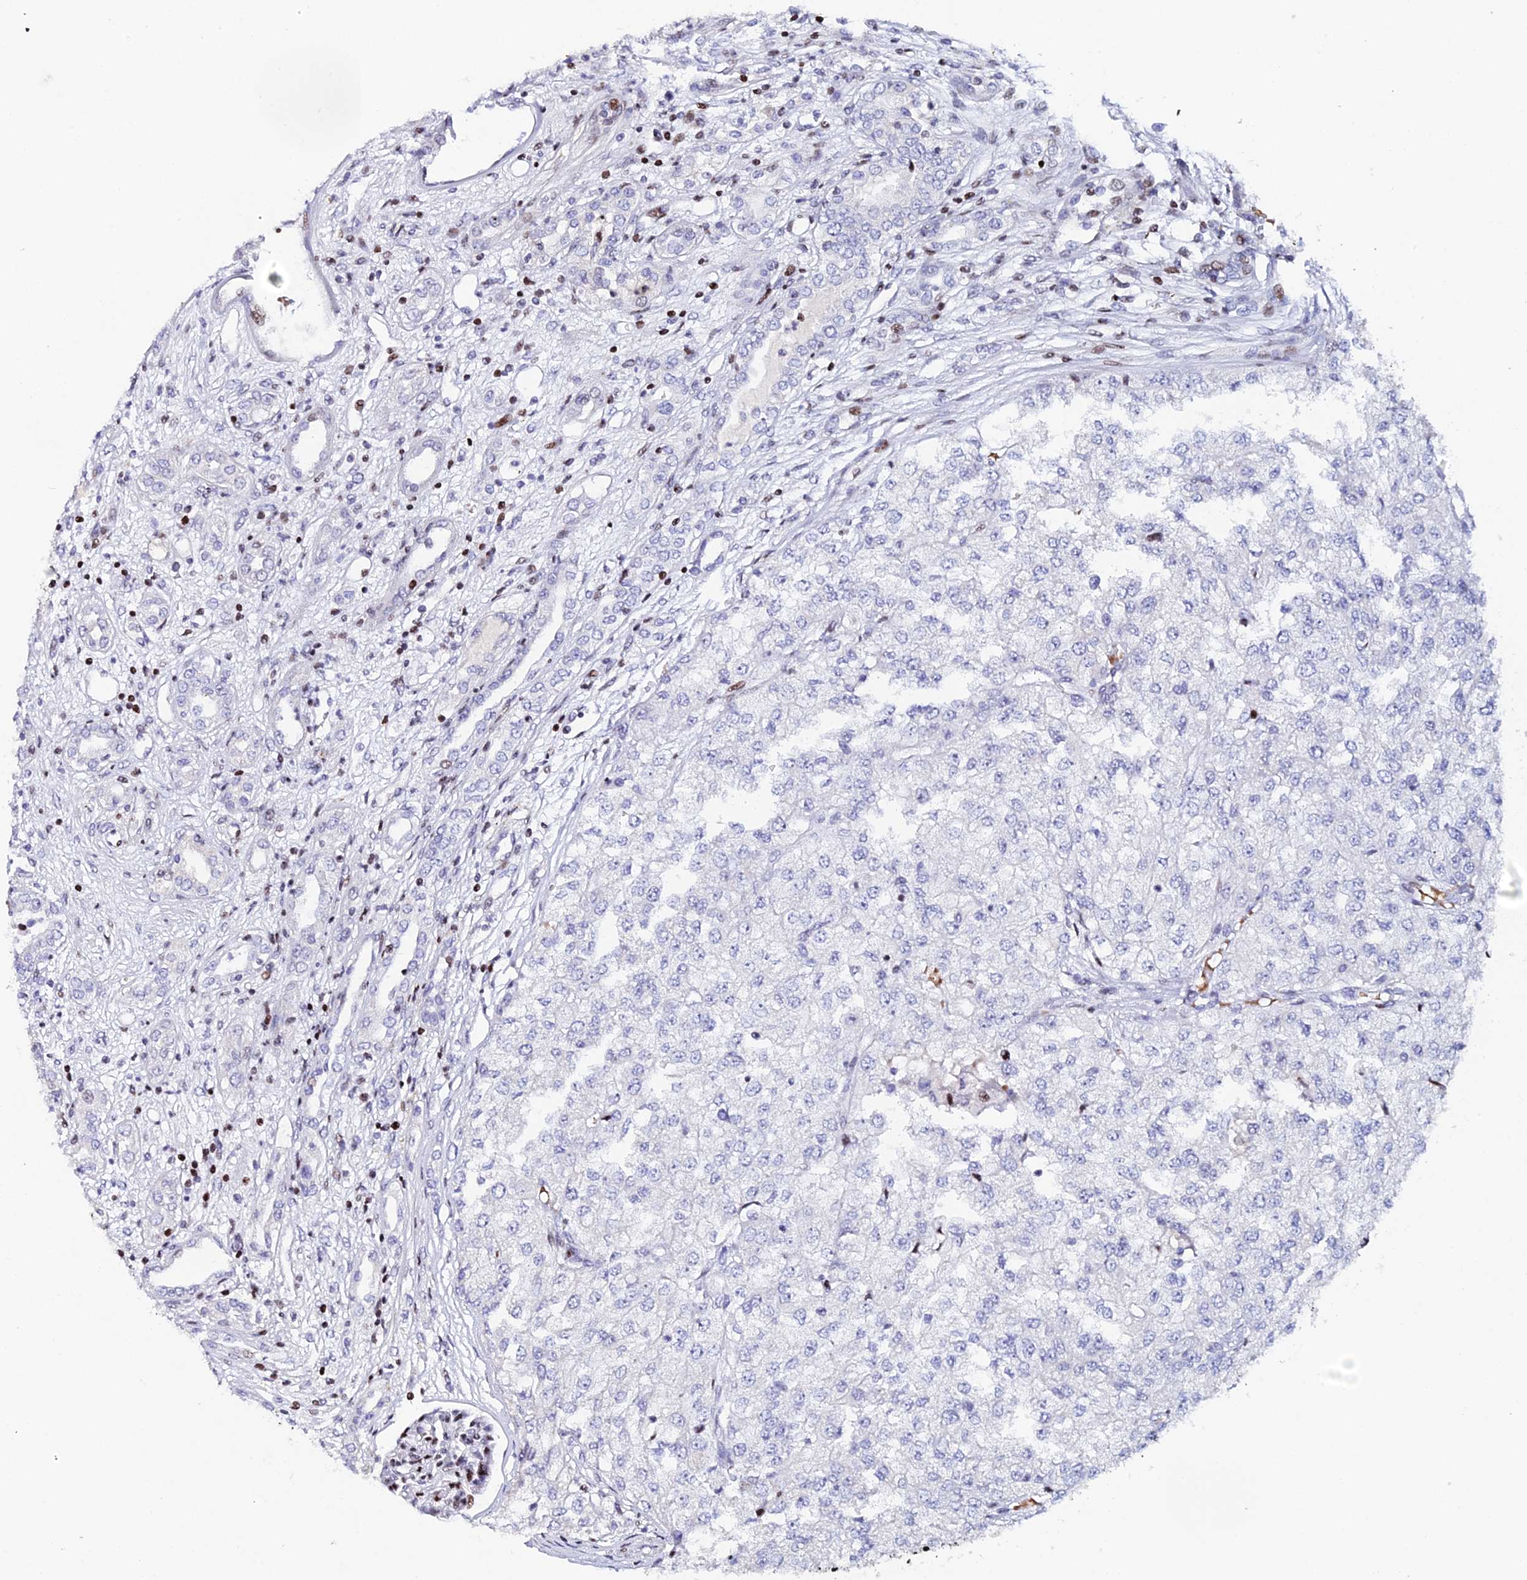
{"staining": {"intensity": "negative", "quantity": "none", "location": "none"}, "tissue": "renal cancer", "cell_type": "Tumor cells", "image_type": "cancer", "snomed": [{"axis": "morphology", "description": "Adenocarcinoma, NOS"}, {"axis": "topography", "description": "Kidney"}], "caption": "Image shows no protein expression in tumor cells of adenocarcinoma (renal) tissue.", "gene": "MYNN", "patient": {"sex": "female", "age": 54}}